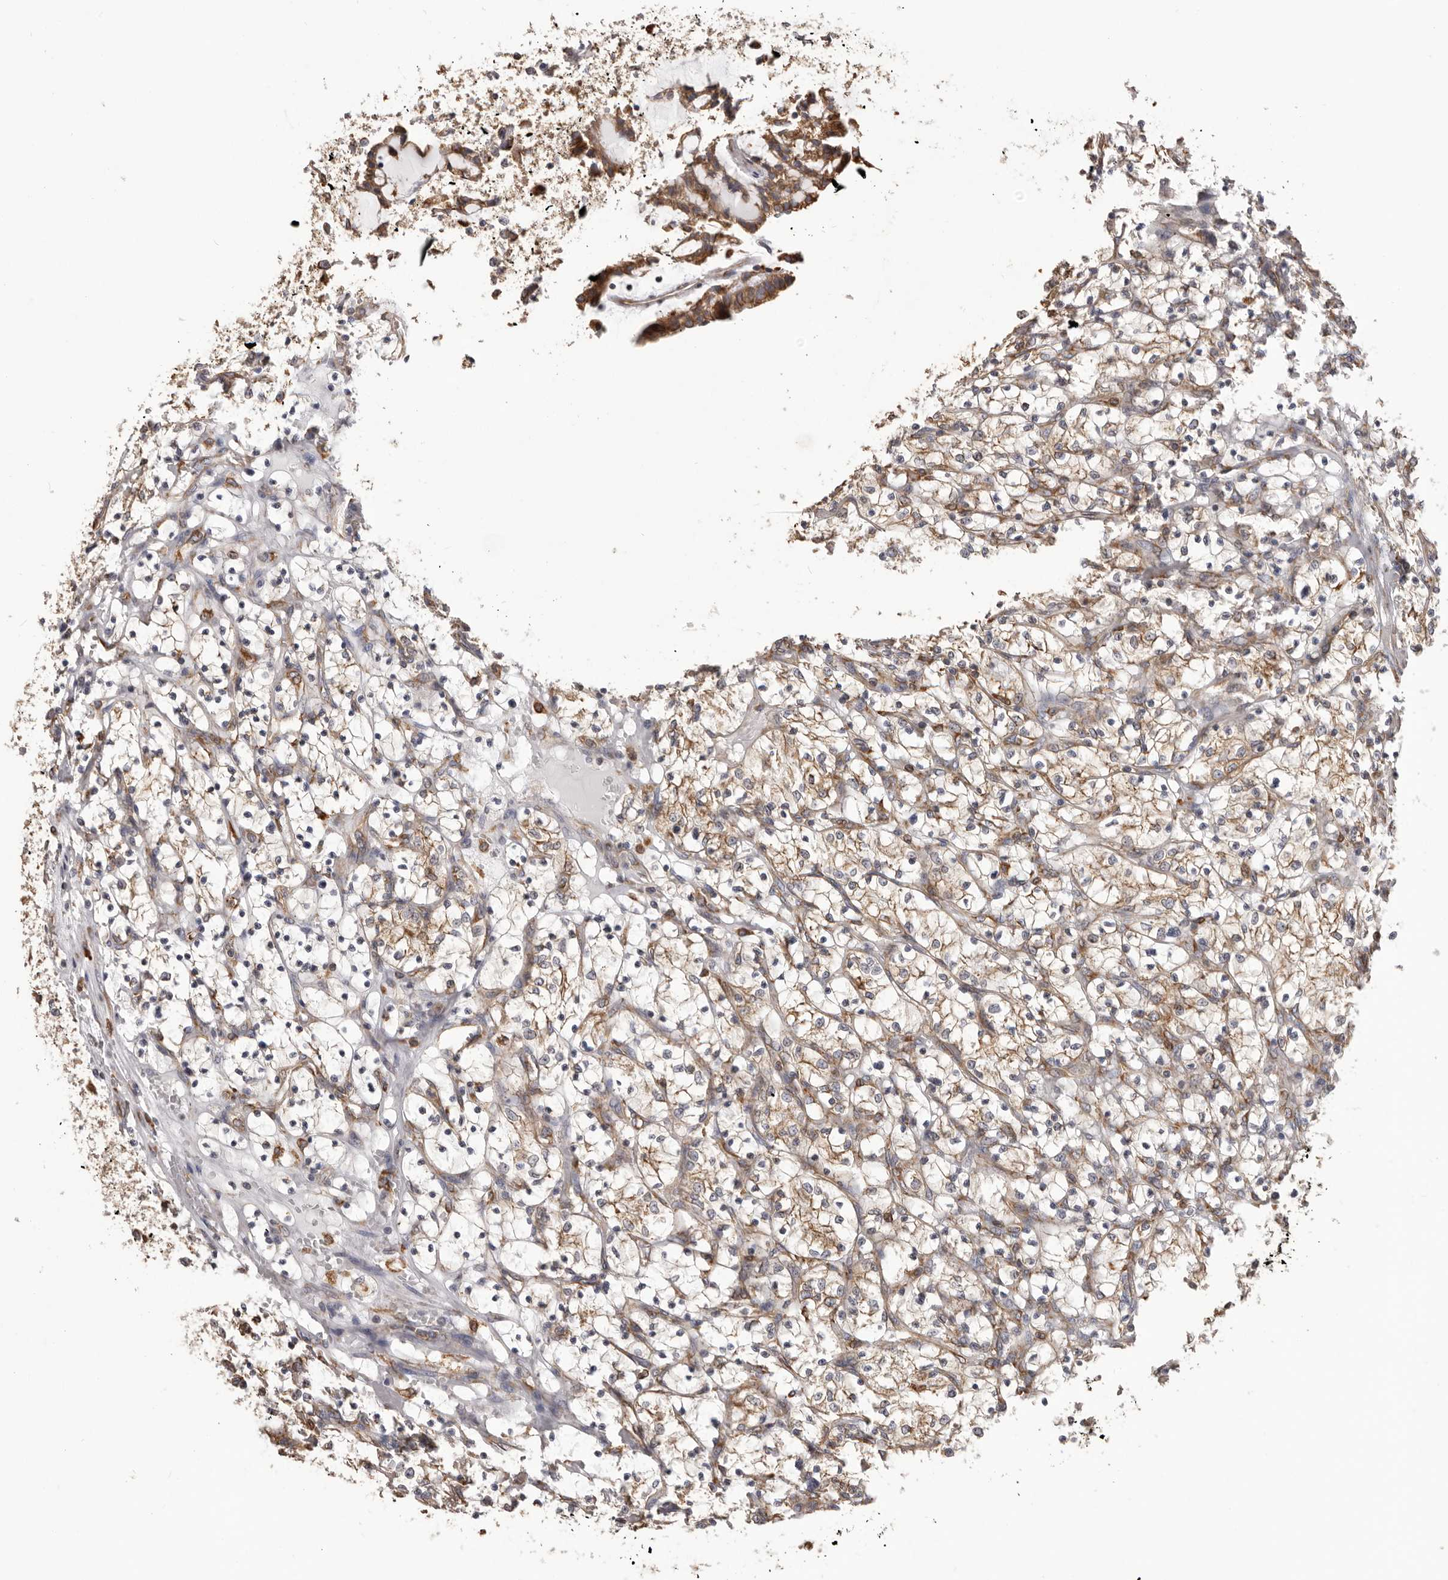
{"staining": {"intensity": "moderate", "quantity": ">75%", "location": "cytoplasmic/membranous"}, "tissue": "renal cancer", "cell_type": "Tumor cells", "image_type": "cancer", "snomed": [{"axis": "morphology", "description": "Adenocarcinoma, NOS"}, {"axis": "topography", "description": "Kidney"}], "caption": "IHC photomicrograph of renal cancer stained for a protein (brown), which reveals medium levels of moderate cytoplasmic/membranous staining in approximately >75% of tumor cells.", "gene": "QRSL1", "patient": {"sex": "female", "age": 69}}